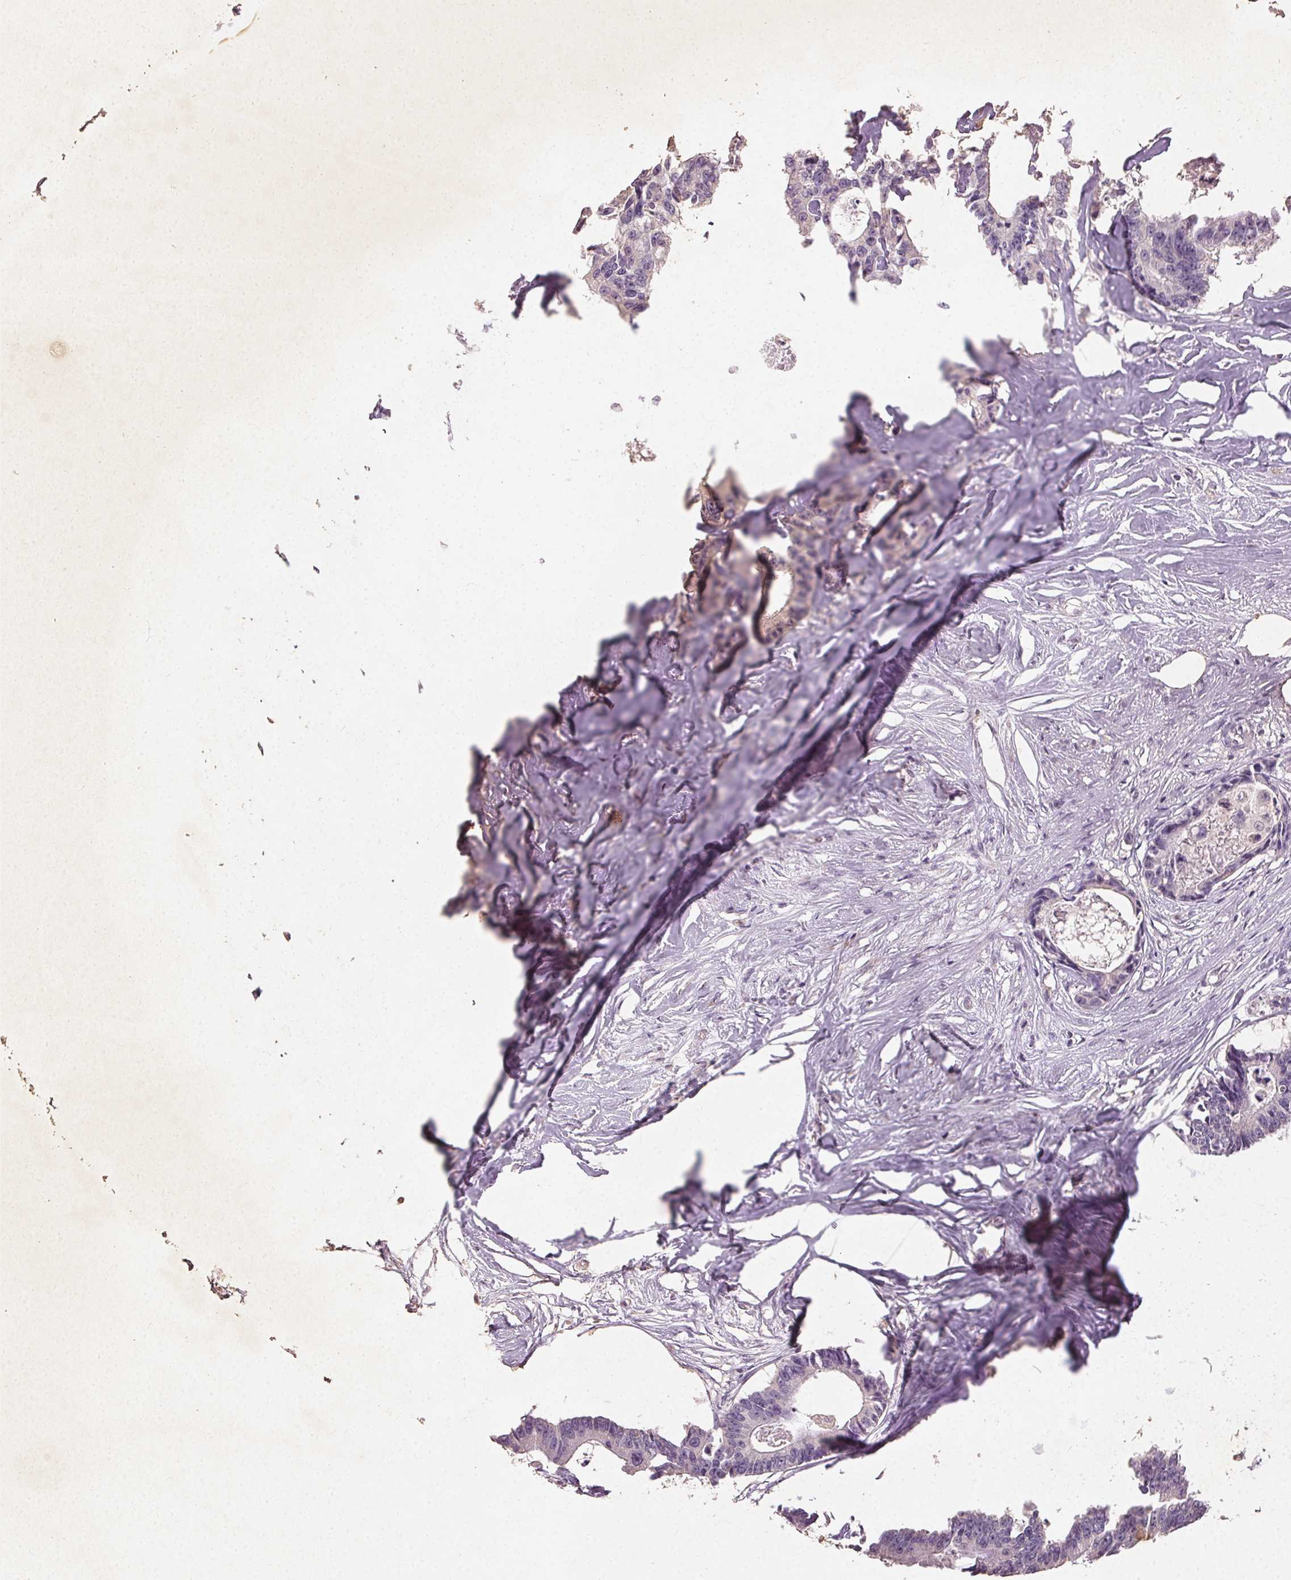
{"staining": {"intensity": "negative", "quantity": "none", "location": "none"}, "tissue": "colorectal cancer", "cell_type": "Tumor cells", "image_type": "cancer", "snomed": [{"axis": "morphology", "description": "Adenocarcinoma, NOS"}, {"axis": "topography", "description": "Rectum"}], "caption": "DAB (3,3'-diaminobenzidine) immunohistochemical staining of adenocarcinoma (colorectal) shows no significant expression in tumor cells. (DAB (3,3'-diaminobenzidine) immunohistochemistry (IHC) visualized using brightfield microscopy, high magnification).", "gene": "CLTRN", "patient": {"sex": "male", "age": 57}}